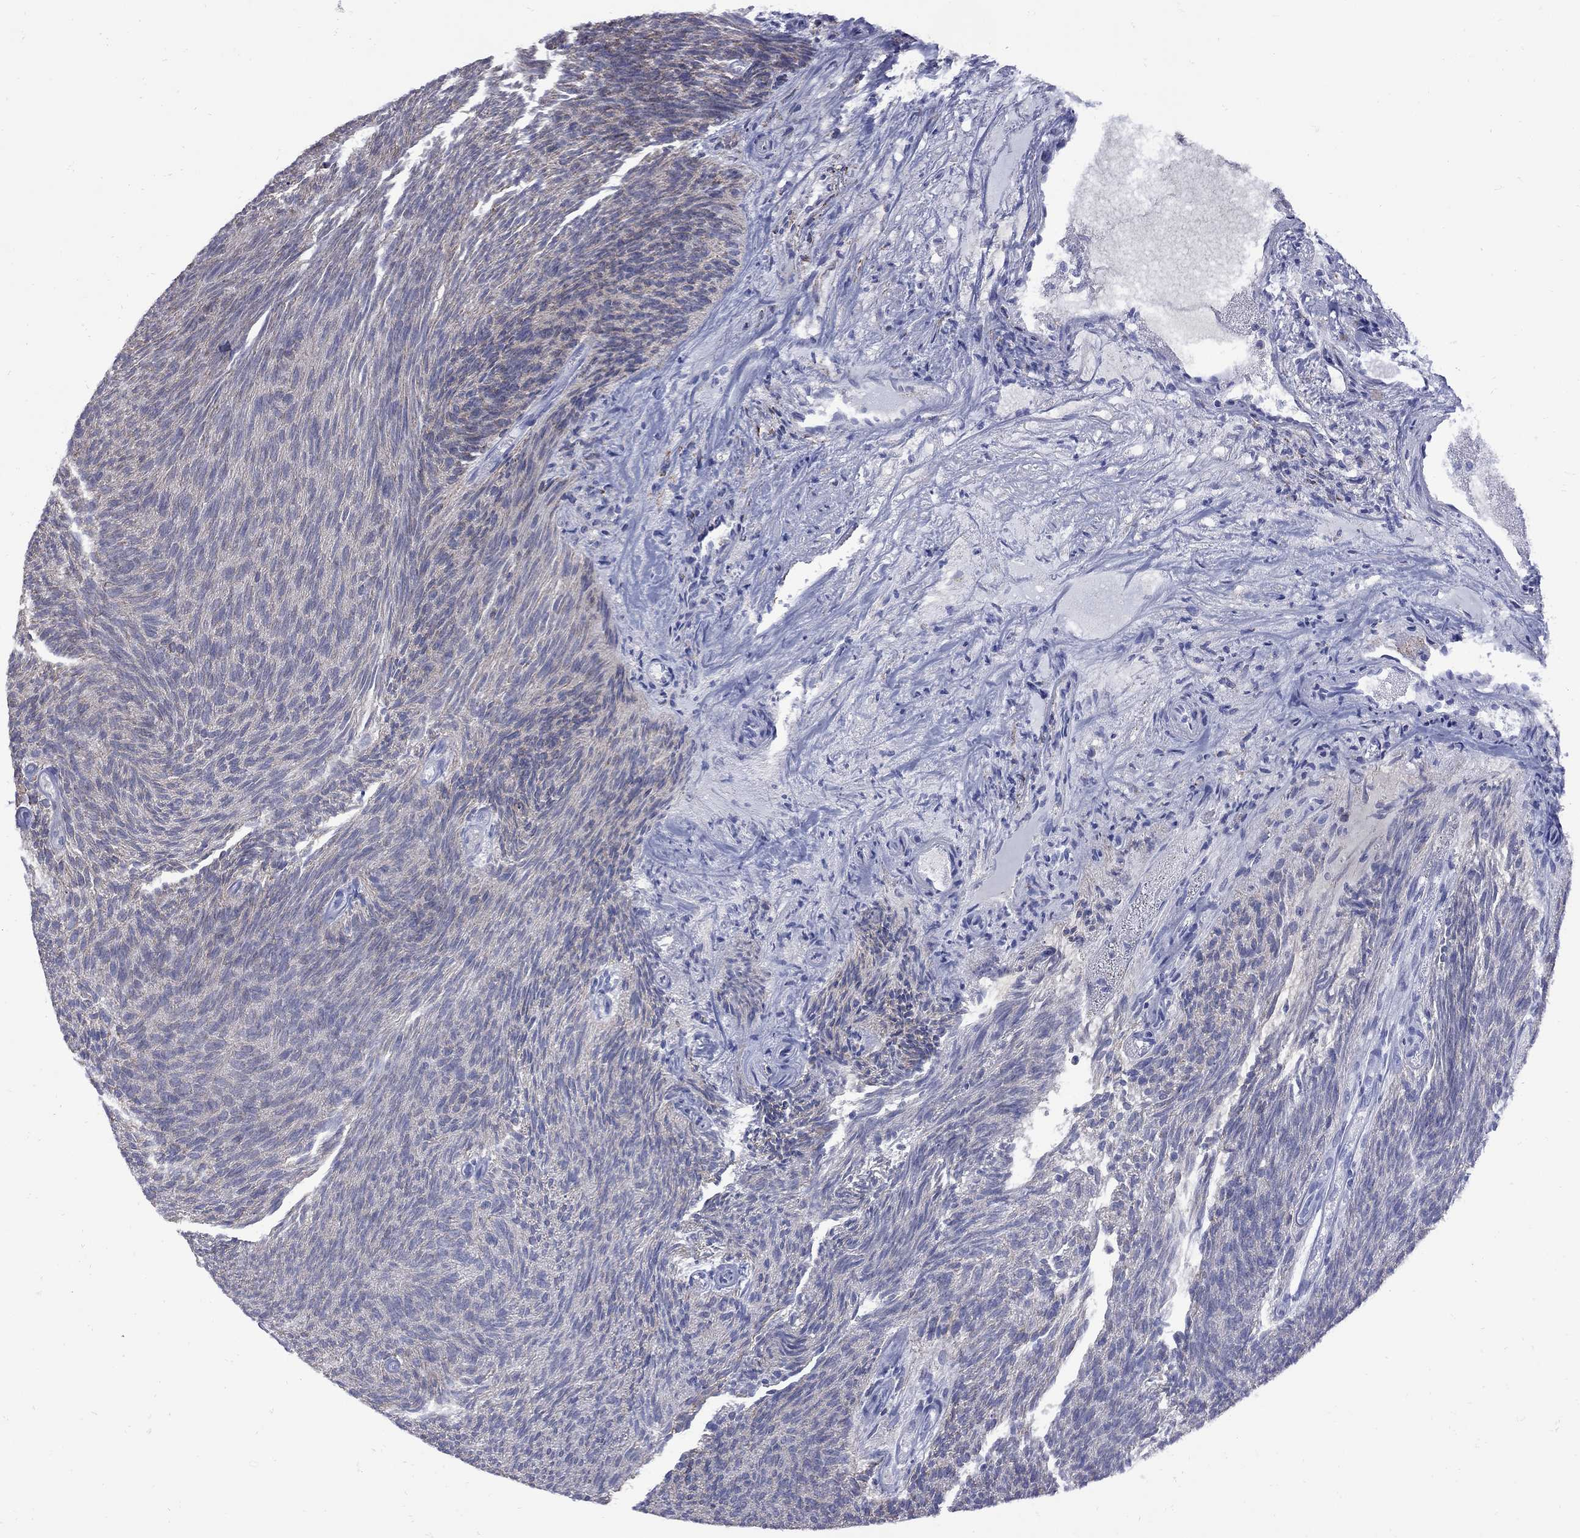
{"staining": {"intensity": "negative", "quantity": "none", "location": "none"}, "tissue": "urothelial cancer", "cell_type": "Tumor cells", "image_type": "cancer", "snomed": [{"axis": "morphology", "description": "Urothelial carcinoma, Low grade"}, {"axis": "topography", "description": "Urinary bladder"}], "caption": "The photomicrograph exhibits no significant expression in tumor cells of urothelial cancer.", "gene": "SESTD1", "patient": {"sex": "male", "age": 77}}